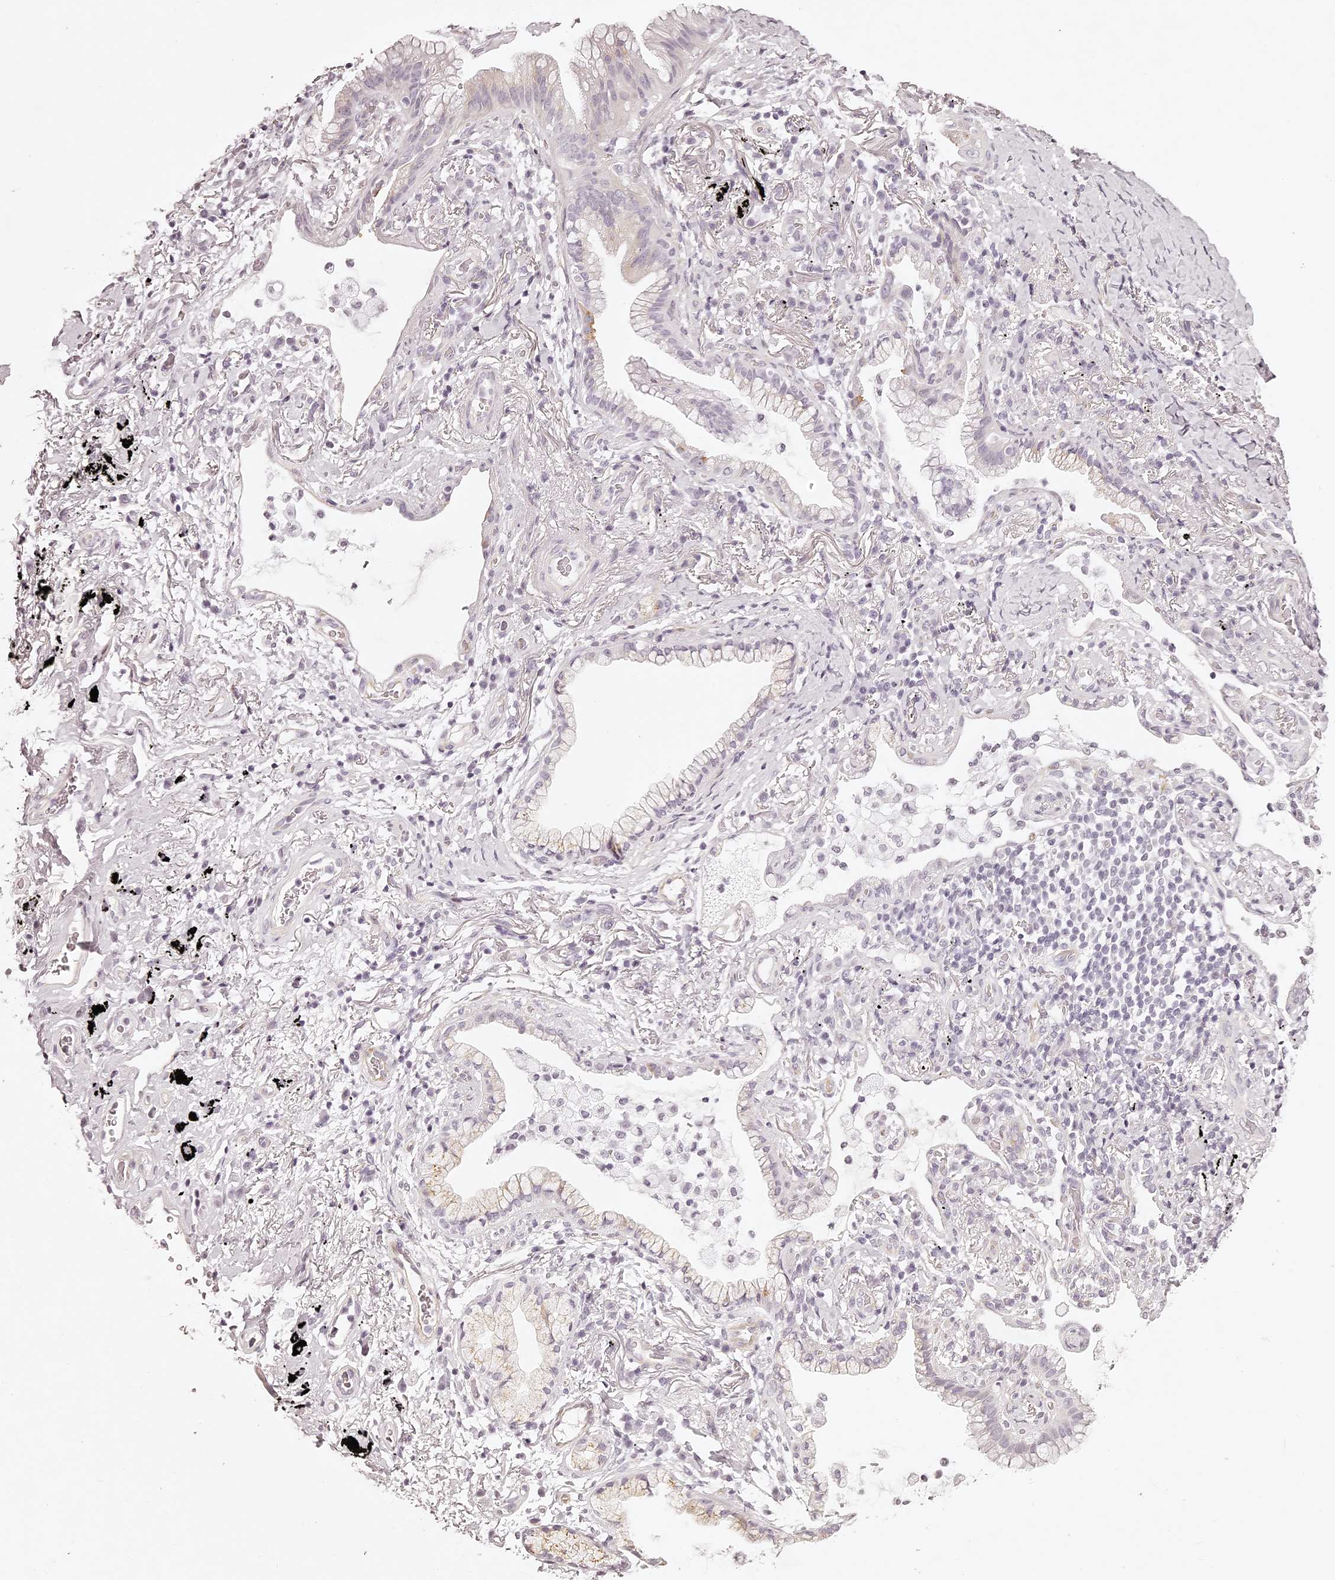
{"staining": {"intensity": "negative", "quantity": "none", "location": "none"}, "tissue": "lung cancer", "cell_type": "Tumor cells", "image_type": "cancer", "snomed": [{"axis": "morphology", "description": "Adenocarcinoma, NOS"}, {"axis": "topography", "description": "Lung"}], "caption": "Micrograph shows no significant protein expression in tumor cells of adenocarcinoma (lung).", "gene": "ELAPOR1", "patient": {"sex": "female", "age": 70}}